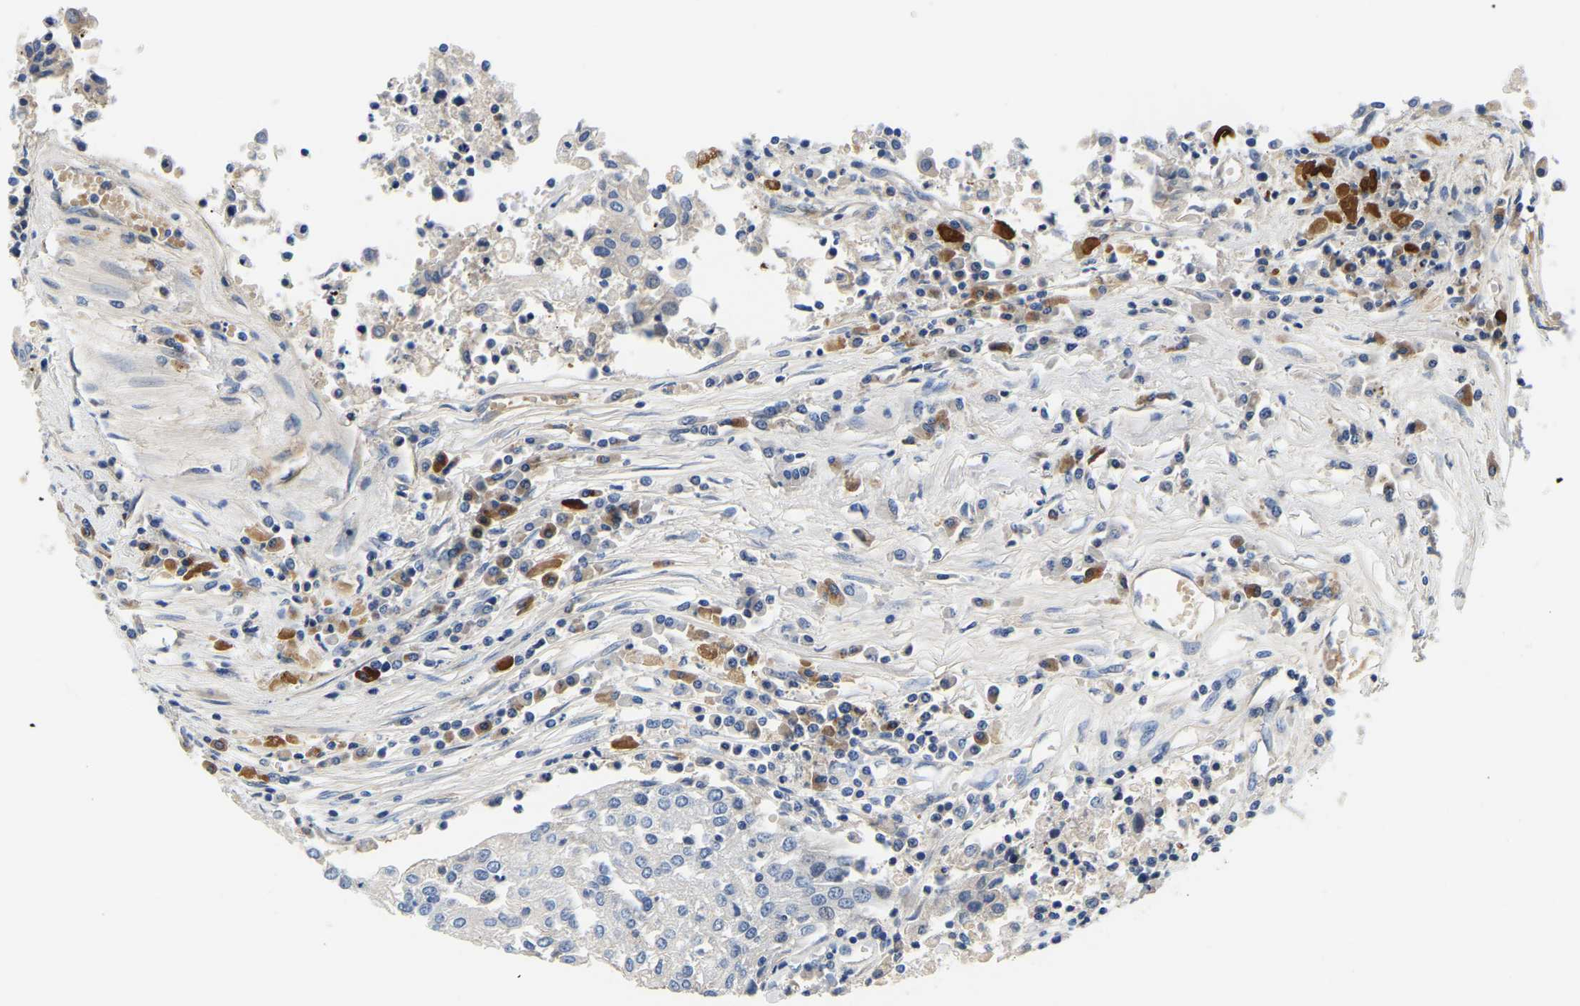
{"staining": {"intensity": "negative", "quantity": "none", "location": "none"}, "tissue": "urothelial cancer", "cell_type": "Tumor cells", "image_type": "cancer", "snomed": [{"axis": "morphology", "description": "Urothelial carcinoma, High grade"}, {"axis": "topography", "description": "Urinary bladder"}], "caption": "There is no significant positivity in tumor cells of urothelial cancer. (DAB (3,3'-diaminobenzidine) immunohistochemistry (IHC), high magnification).", "gene": "LIAS", "patient": {"sex": "female", "age": 85}}